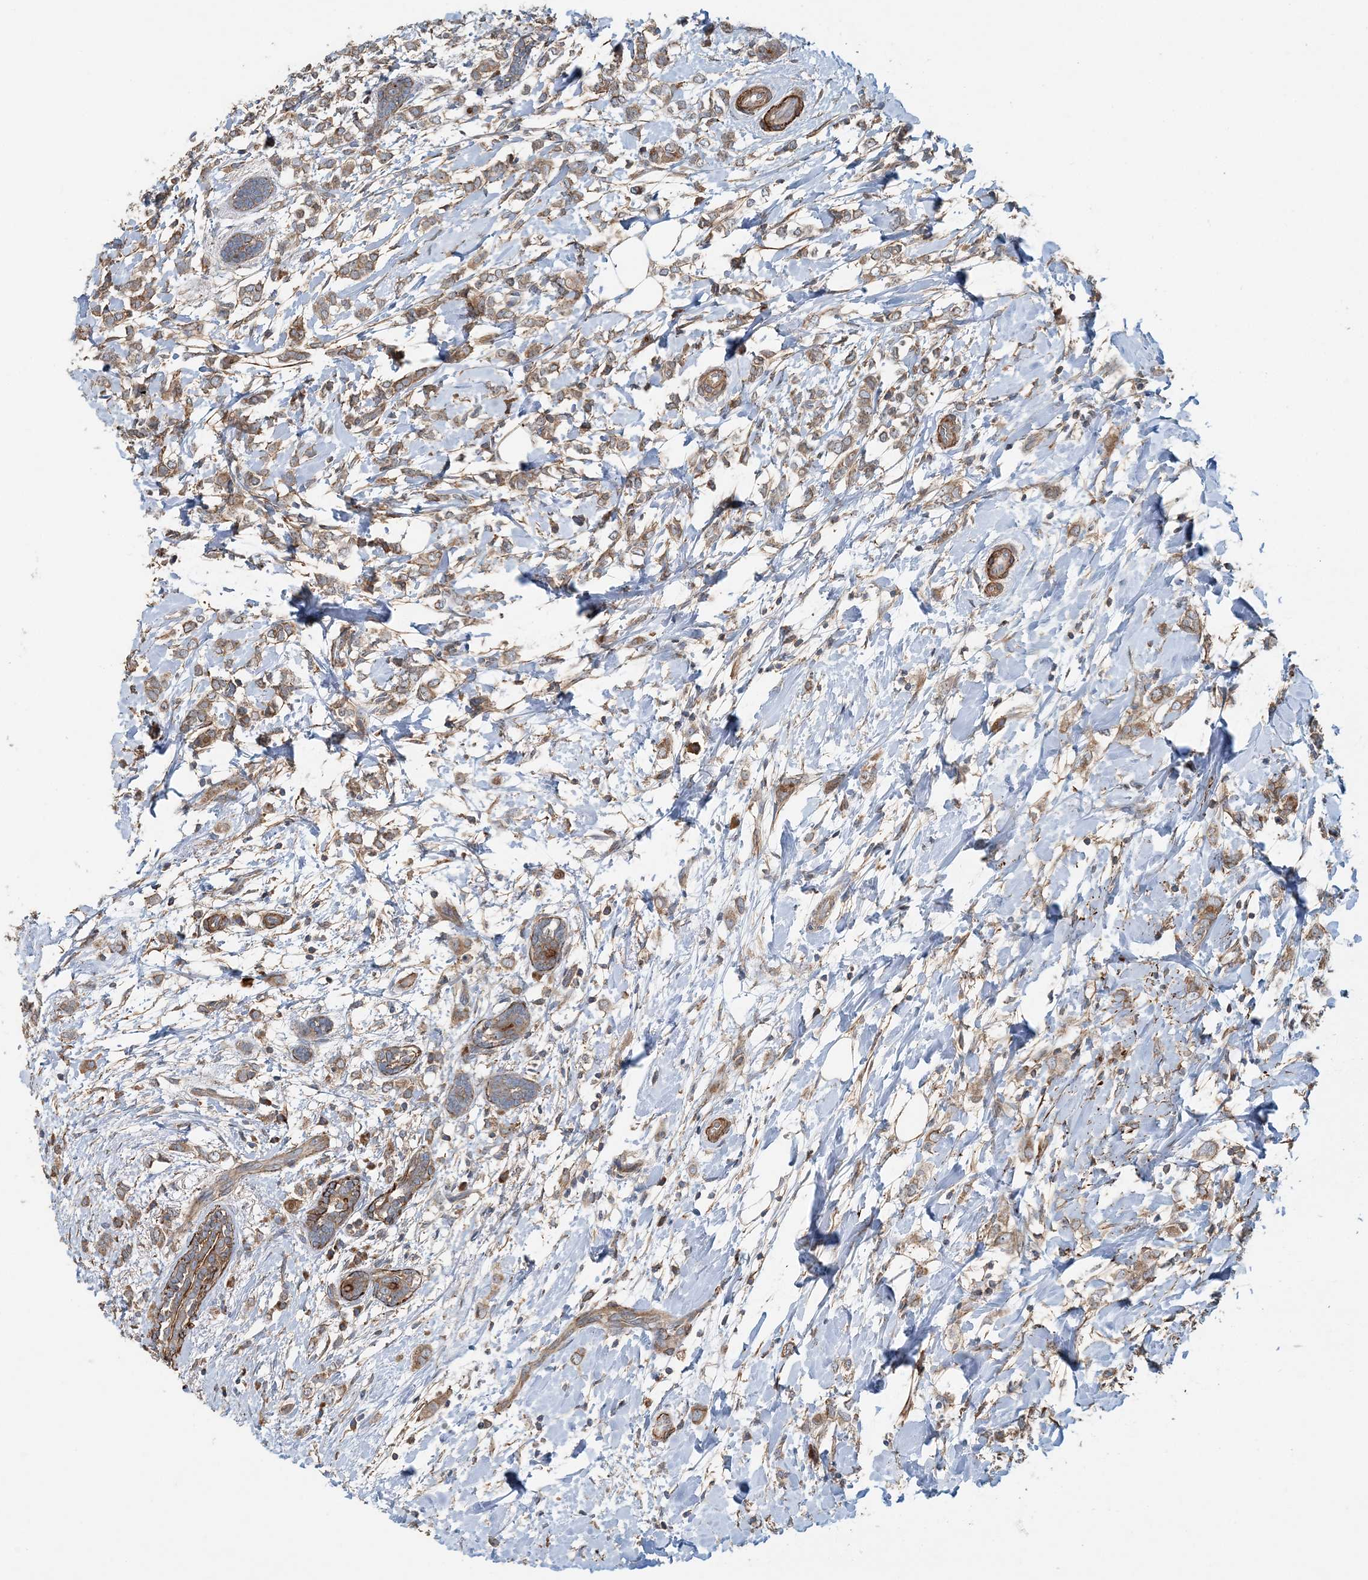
{"staining": {"intensity": "weak", "quantity": ">75%", "location": "cytoplasmic/membranous"}, "tissue": "breast cancer", "cell_type": "Tumor cells", "image_type": "cancer", "snomed": [{"axis": "morphology", "description": "Normal tissue, NOS"}, {"axis": "morphology", "description": "Lobular carcinoma"}, {"axis": "topography", "description": "Breast"}], "caption": "IHC of breast cancer exhibits low levels of weak cytoplasmic/membranous expression in approximately >75% of tumor cells.", "gene": "TTI1", "patient": {"sex": "female", "age": 47}}